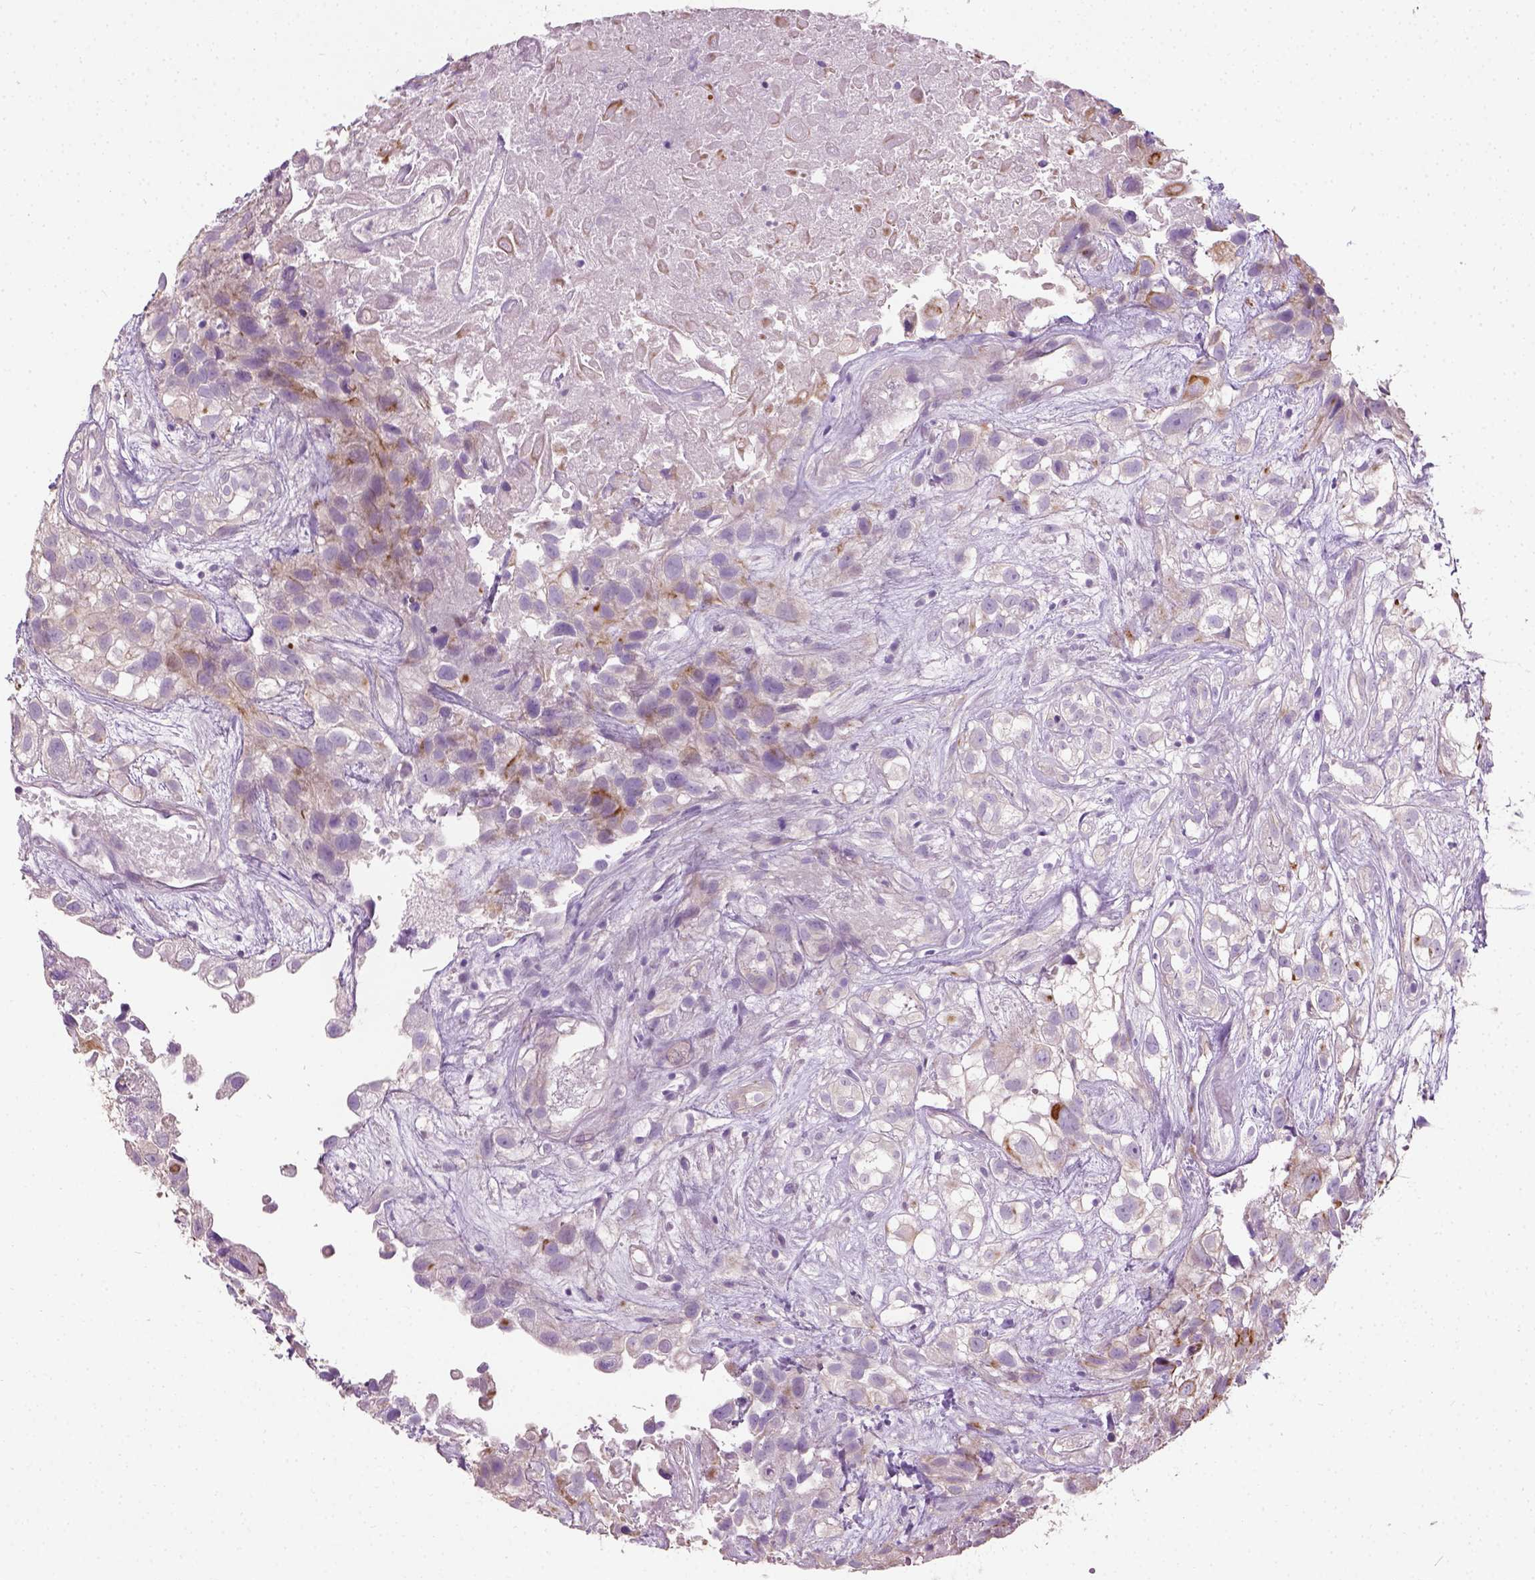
{"staining": {"intensity": "moderate", "quantity": "25%-75%", "location": "cytoplasmic/membranous"}, "tissue": "urothelial cancer", "cell_type": "Tumor cells", "image_type": "cancer", "snomed": [{"axis": "morphology", "description": "Urothelial carcinoma, High grade"}, {"axis": "topography", "description": "Urinary bladder"}], "caption": "Protein expression analysis of urothelial cancer demonstrates moderate cytoplasmic/membranous expression in approximately 25%-75% of tumor cells. (Brightfield microscopy of DAB IHC at high magnification).", "gene": "PKP3", "patient": {"sex": "male", "age": 56}}